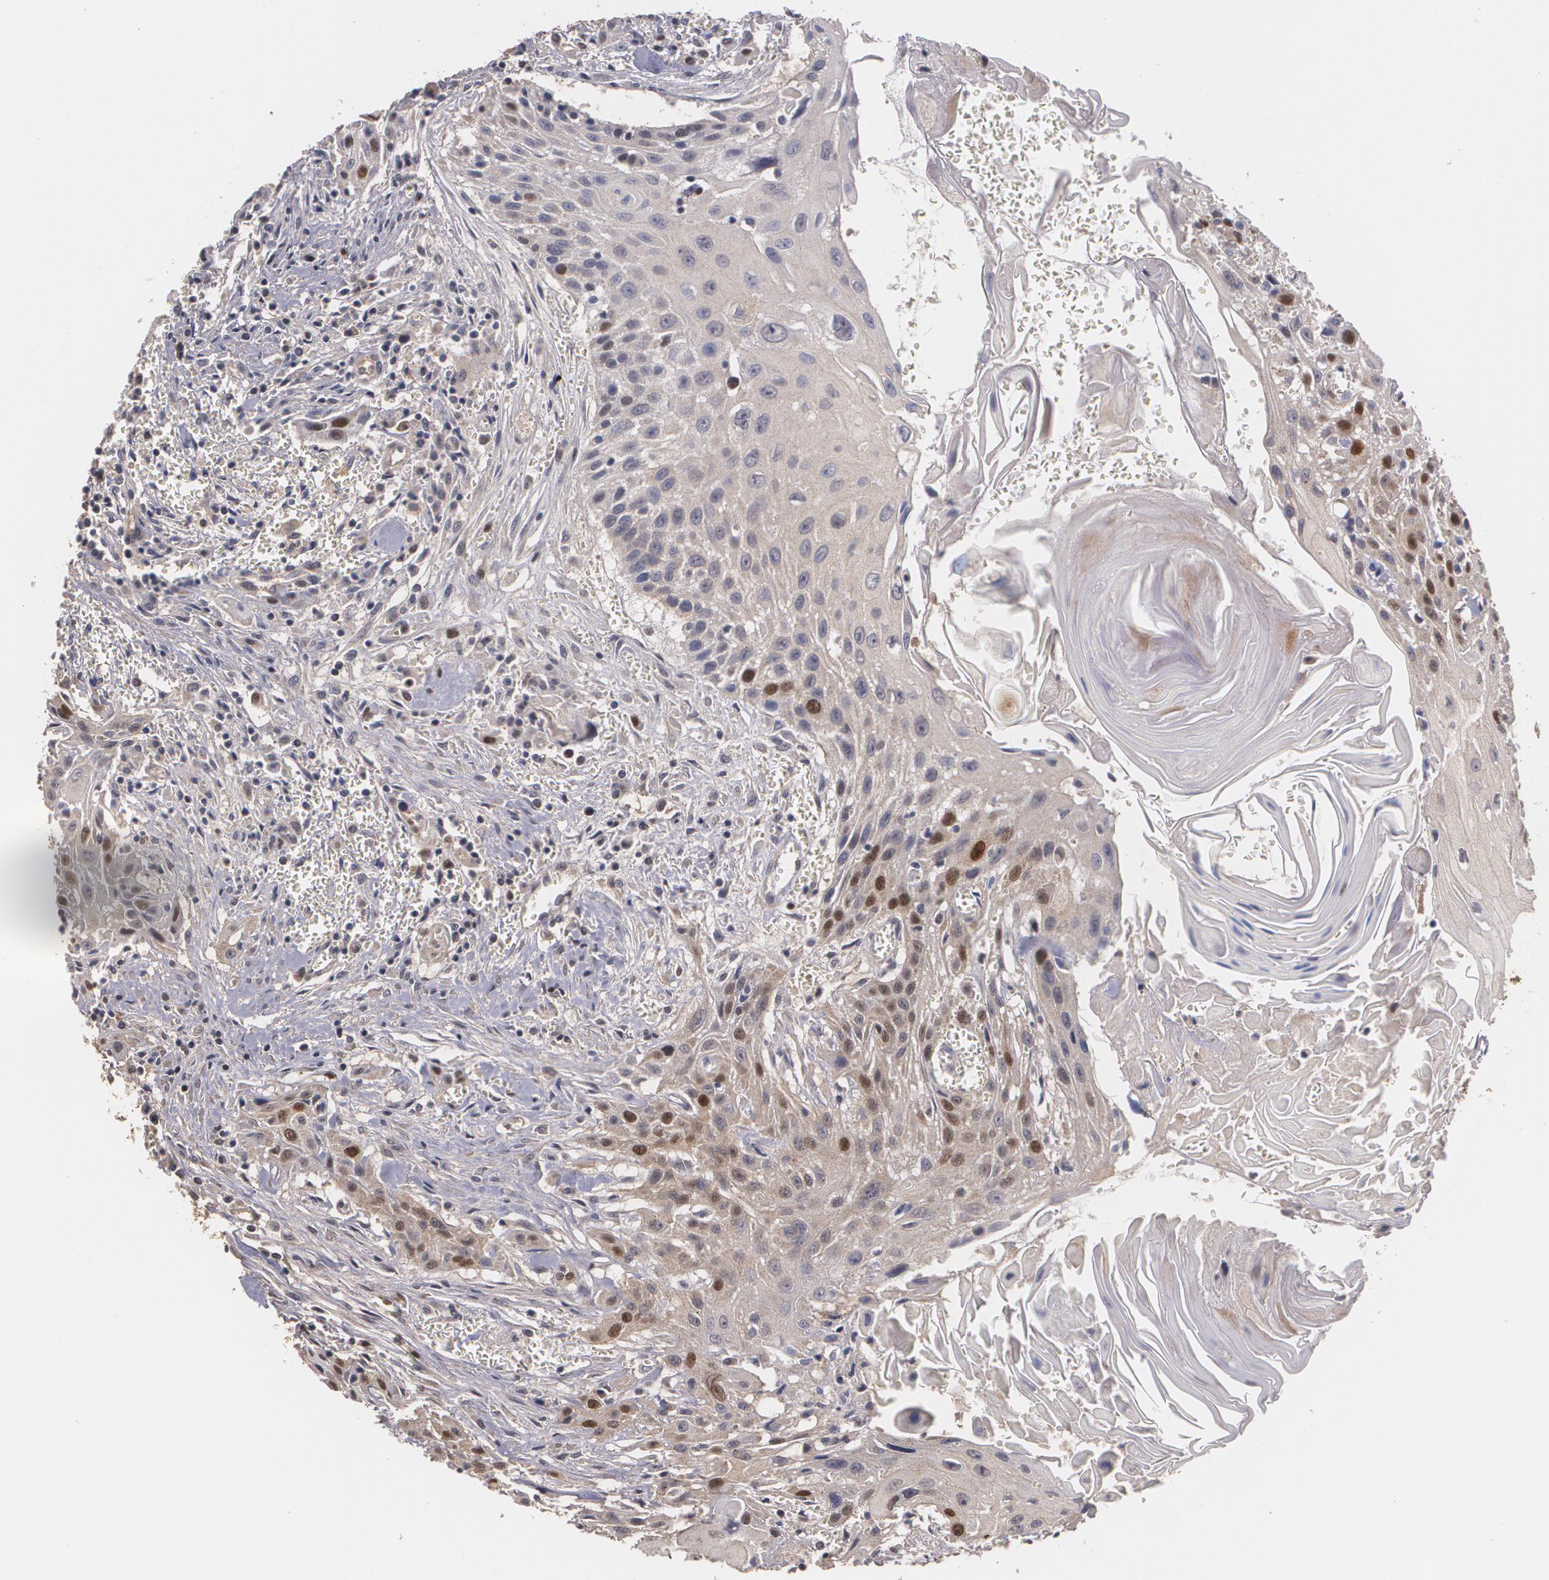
{"staining": {"intensity": "strong", "quantity": "25%-75%", "location": "cytoplasmic/membranous,nuclear"}, "tissue": "head and neck cancer", "cell_type": "Tumor cells", "image_type": "cancer", "snomed": [{"axis": "morphology", "description": "Squamous cell carcinoma, NOS"}, {"axis": "morphology", "description": "Squamous cell carcinoma, metastatic, NOS"}, {"axis": "topography", "description": "Lymph node"}, {"axis": "topography", "description": "Salivary gland"}, {"axis": "topography", "description": "Head-Neck"}], "caption": "Immunohistochemical staining of head and neck cancer exhibits high levels of strong cytoplasmic/membranous and nuclear protein staining in approximately 25%-75% of tumor cells.", "gene": "BRCA1", "patient": {"sex": "female", "age": 74}}